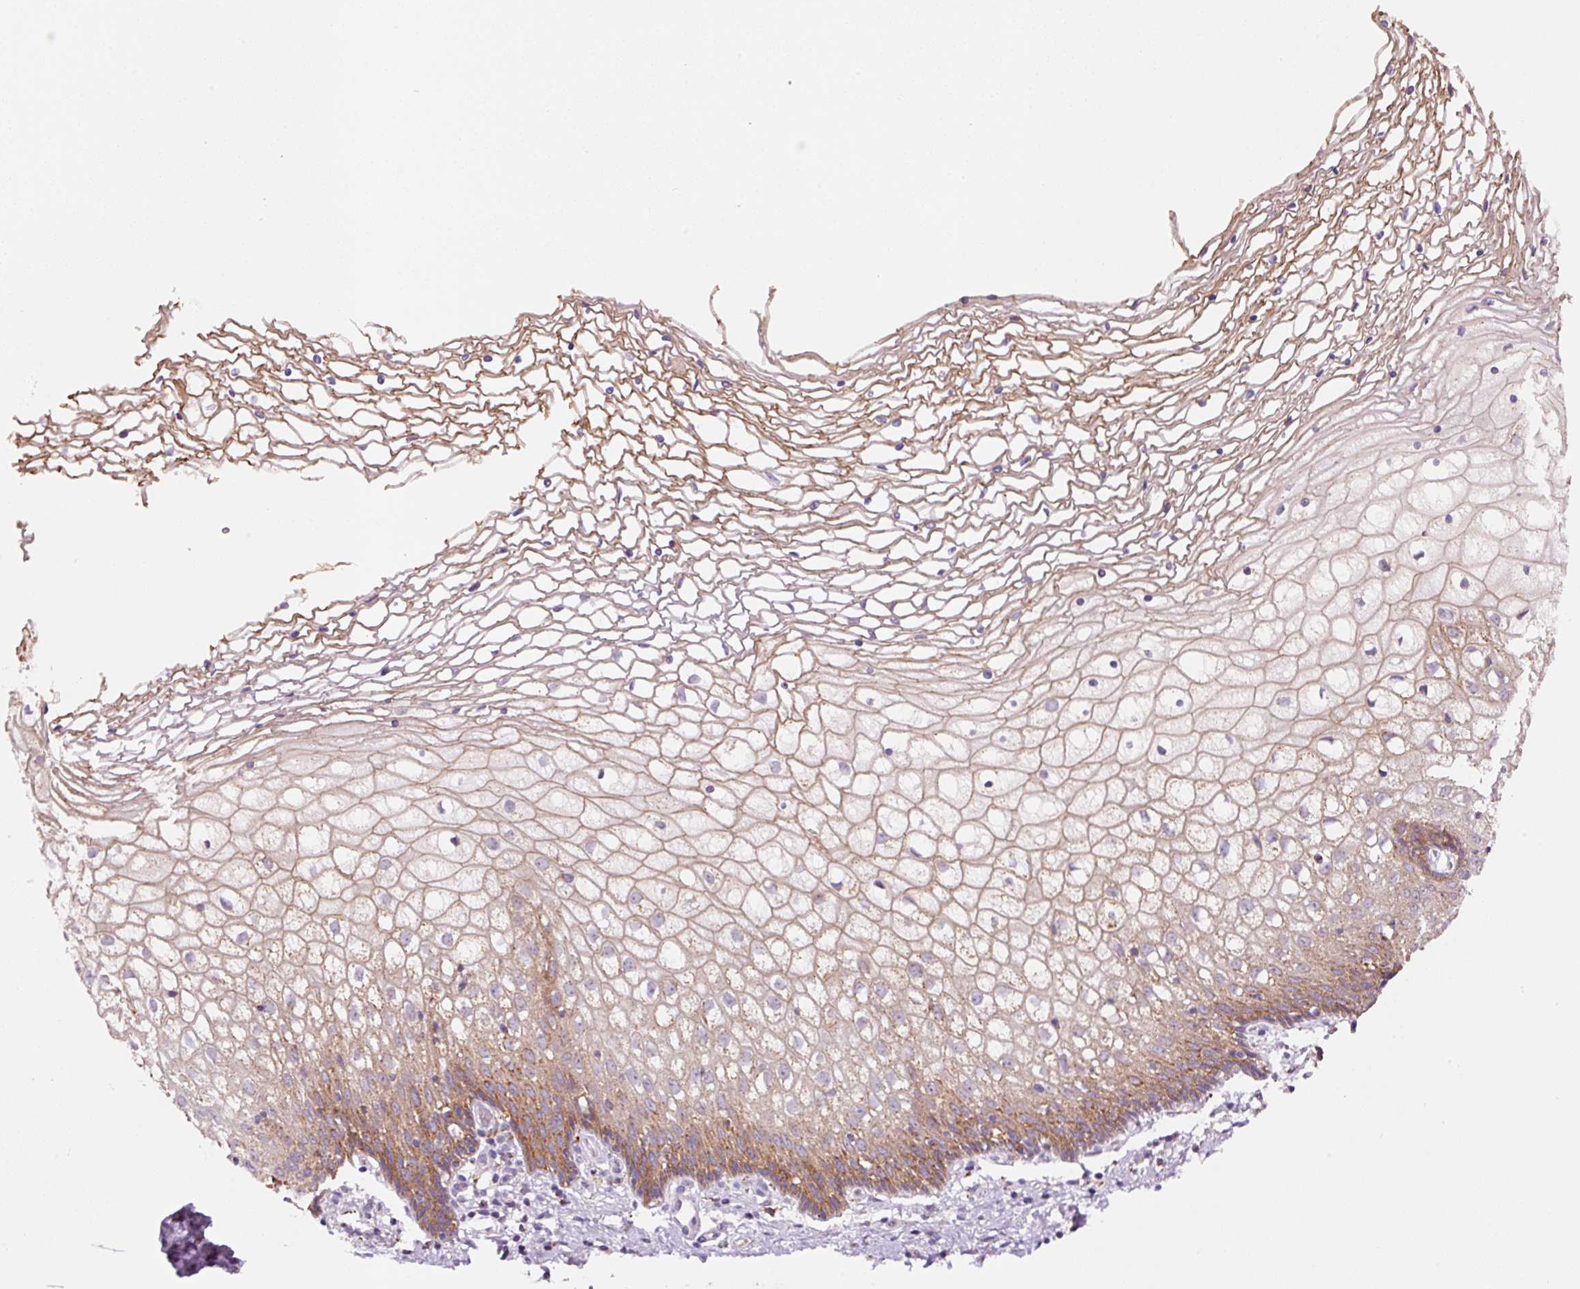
{"staining": {"intensity": "negative", "quantity": "none", "location": "none"}, "tissue": "cervix", "cell_type": "Glandular cells", "image_type": "normal", "snomed": [{"axis": "morphology", "description": "Normal tissue, NOS"}, {"axis": "topography", "description": "Cervix"}], "caption": "Protein analysis of unremarkable cervix exhibits no significant positivity in glandular cells.", "gene": "PCK2", "patient": {"sex": "female", "age": 36}}